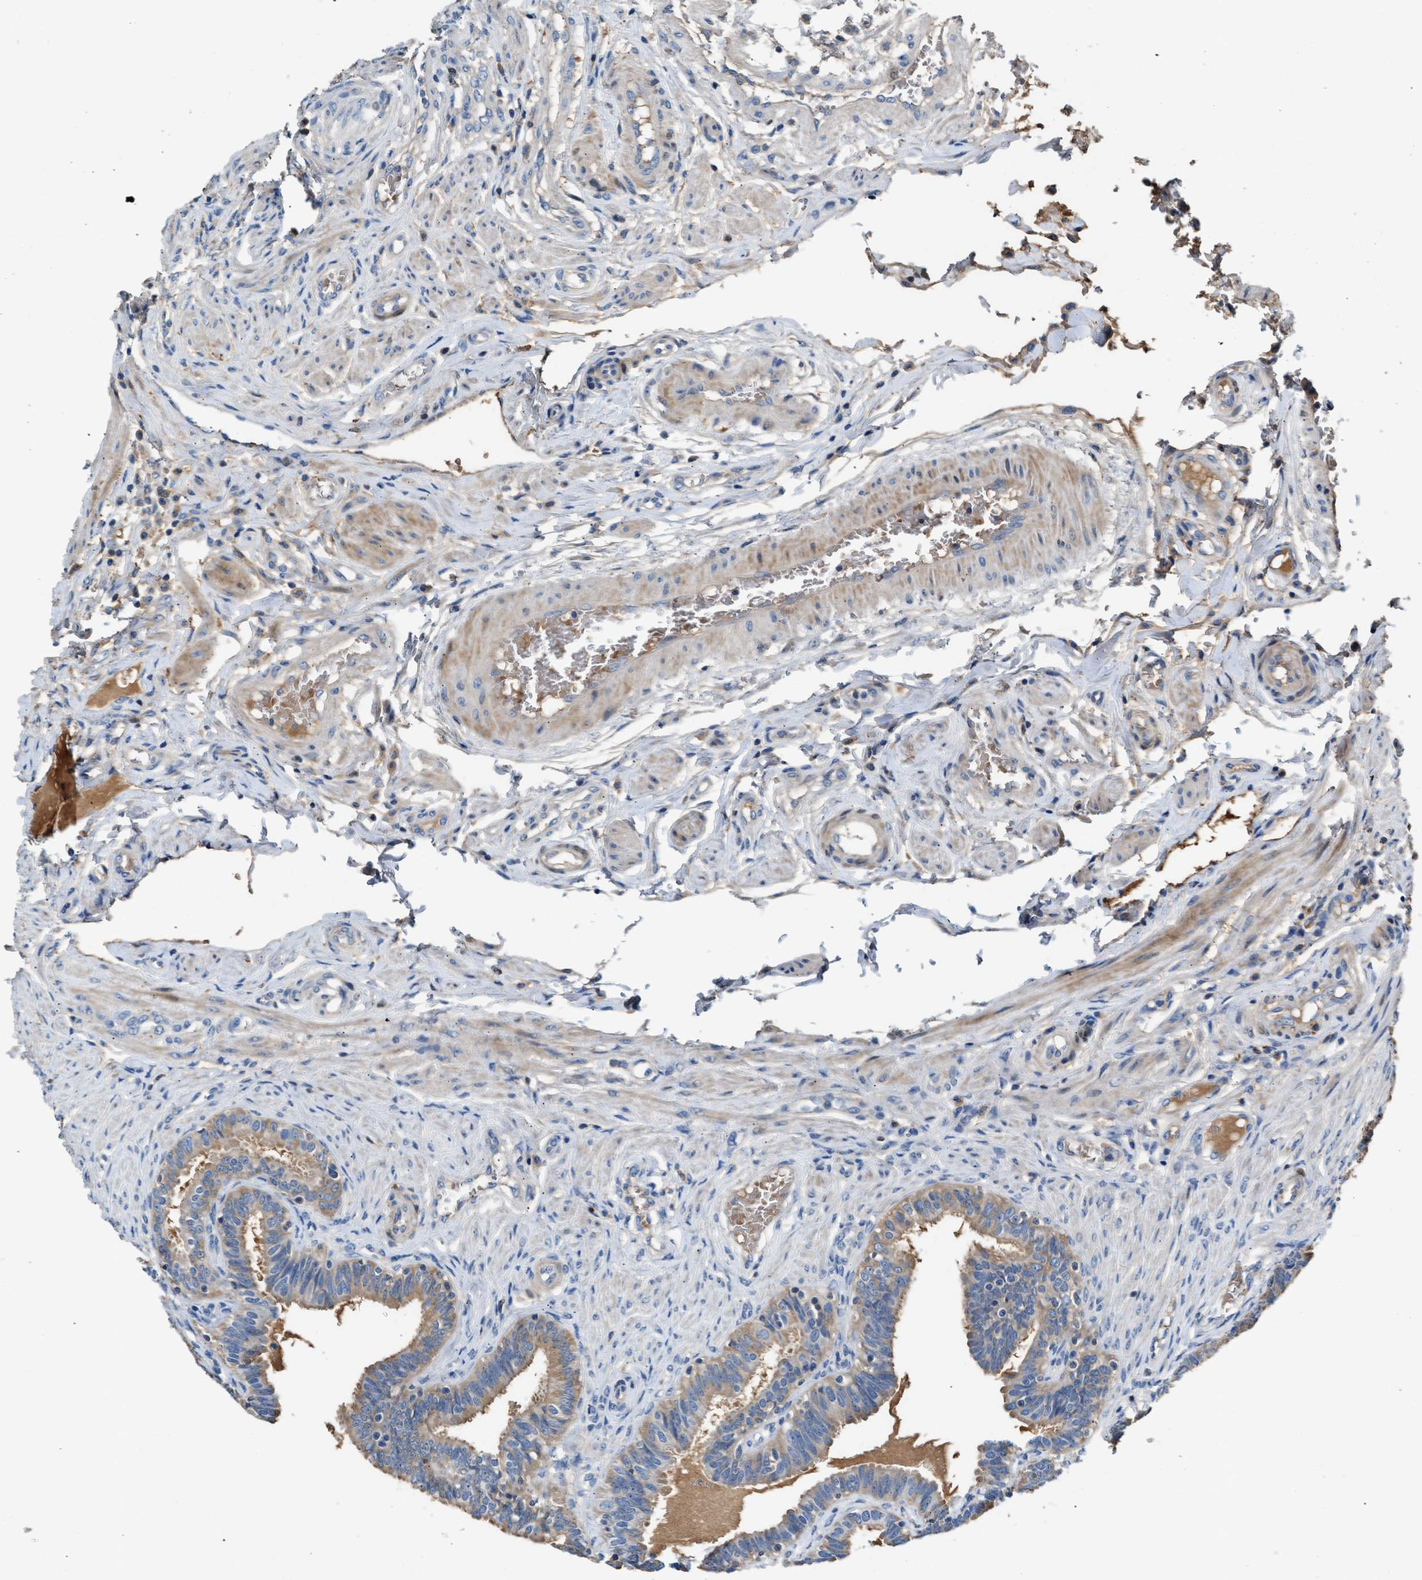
{"staining": {"intensity": "weak", "quantity": "25%-75%", "location": "cytoplasmic/membranous"}, "tissue": "fallopian tube", "cell_type": "Glandular cells", "image_type": "normal", "snomed": [{"axis": "morphology", "description": "Normal tissue, NOS"}, {"axis": "topography", "description": "Fallopian tube"}, {"axis": "topography", "description": "Placenta"}], "caption": "IHC (DAB (3,3'-diaminobenzidine)) staining of unremarkable human fallopian tube demonstrates weak cytoplasmic/membranous protein positivity in about 25%-75% of glandular cells. (IHC, brightfield microscopy, high magnification).", "gene": "RWDD2B", "patient": {"sex": "female", "age": 34}}